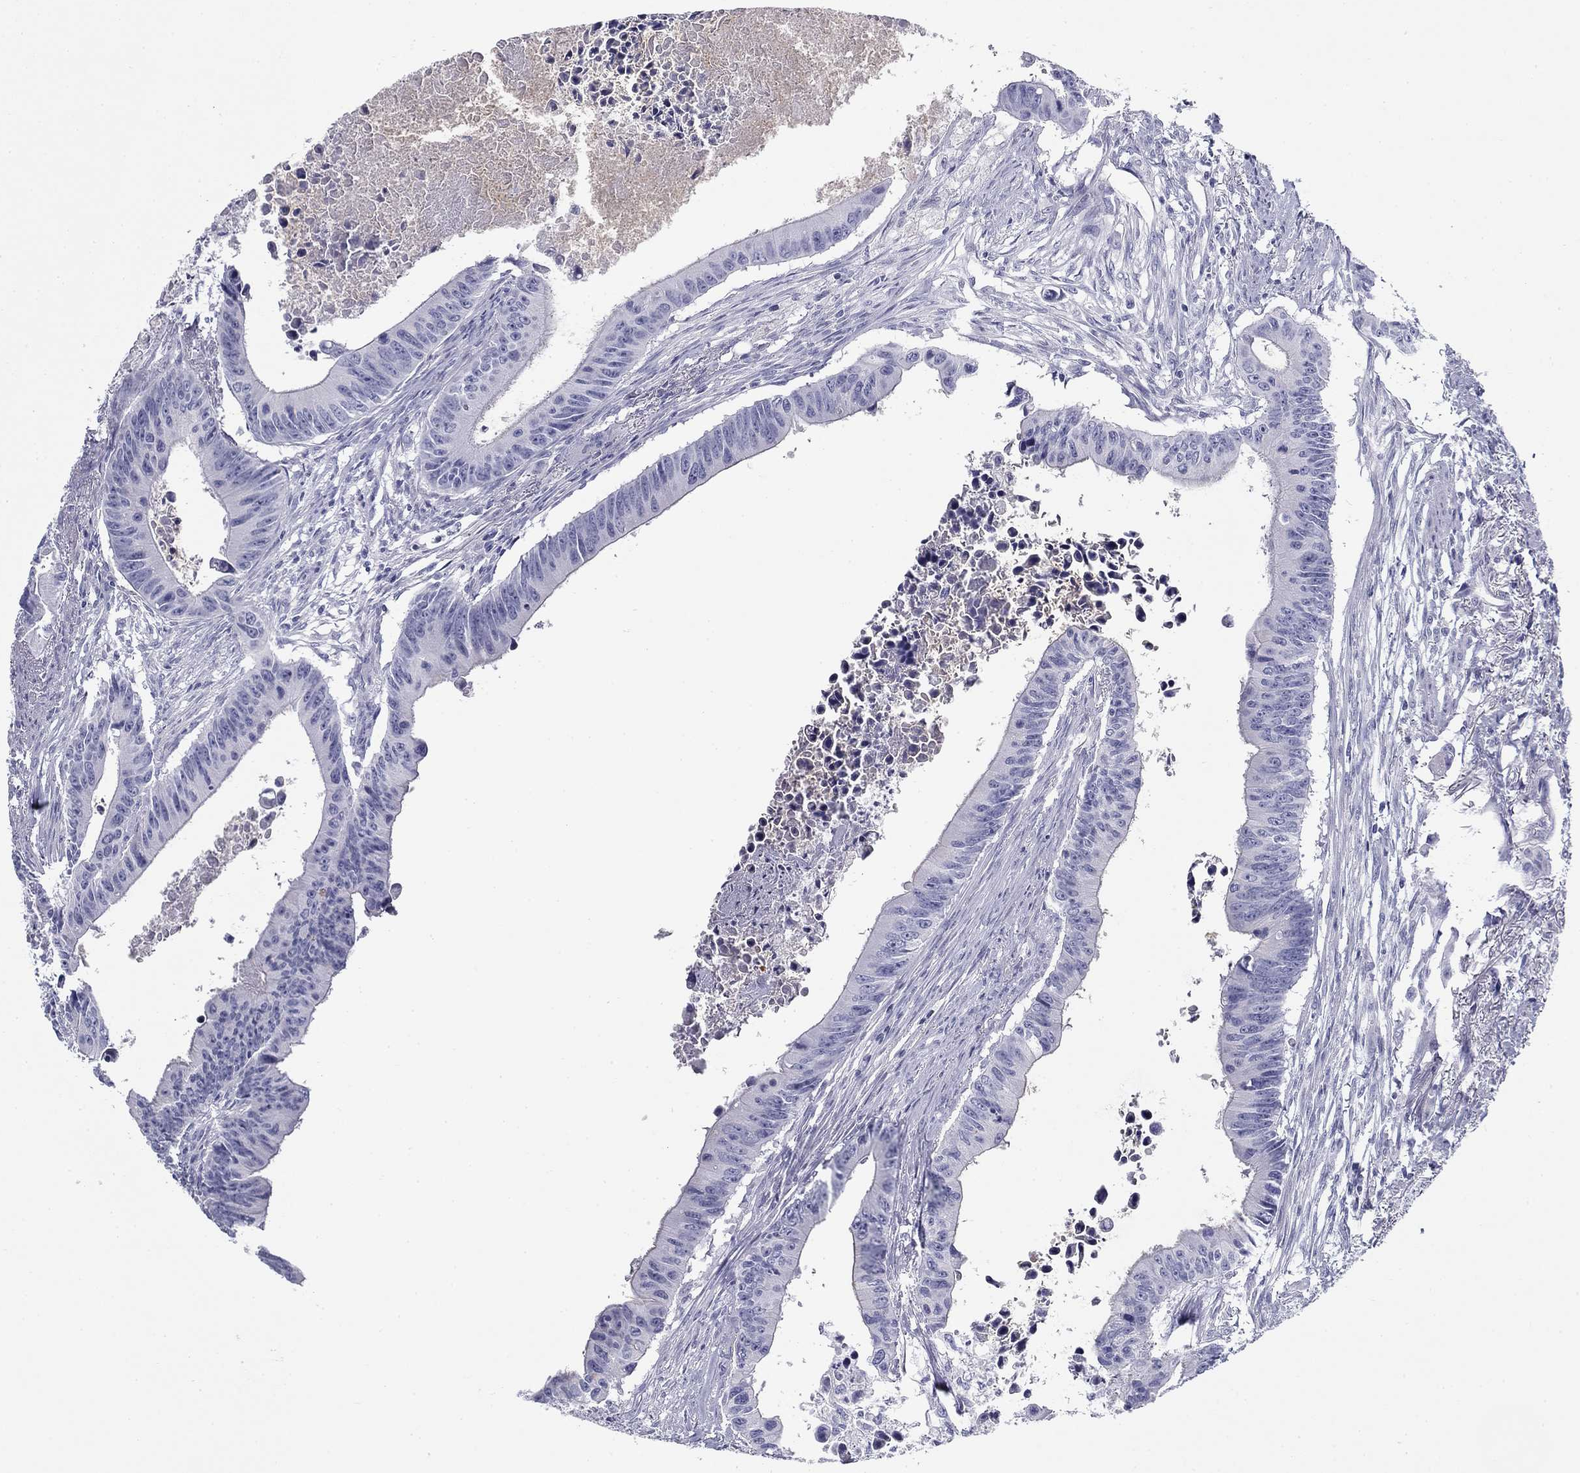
{"staining": {"intensity": "negative", "quantity": "none", "location": "none"}, "tissue": "colorectal cancer", "cell_type": "Tumor cells", "image_type": "cancer", "snomed": [{"axis": "morphology", "description": "Adenocarcinoma, NOS"}, {"axis": "topography", "description": "Colon"}], "caption": "Tumor cells show no significant expression in colorectal adenocarcinoma. The staining is performed using DAB (3,3'-diaminobenzidine) brown chromogen with nuclei counter-stained in using hematoxylin.", "gene": "ZP2", "patient": {"sex": "female", "age": 87}}